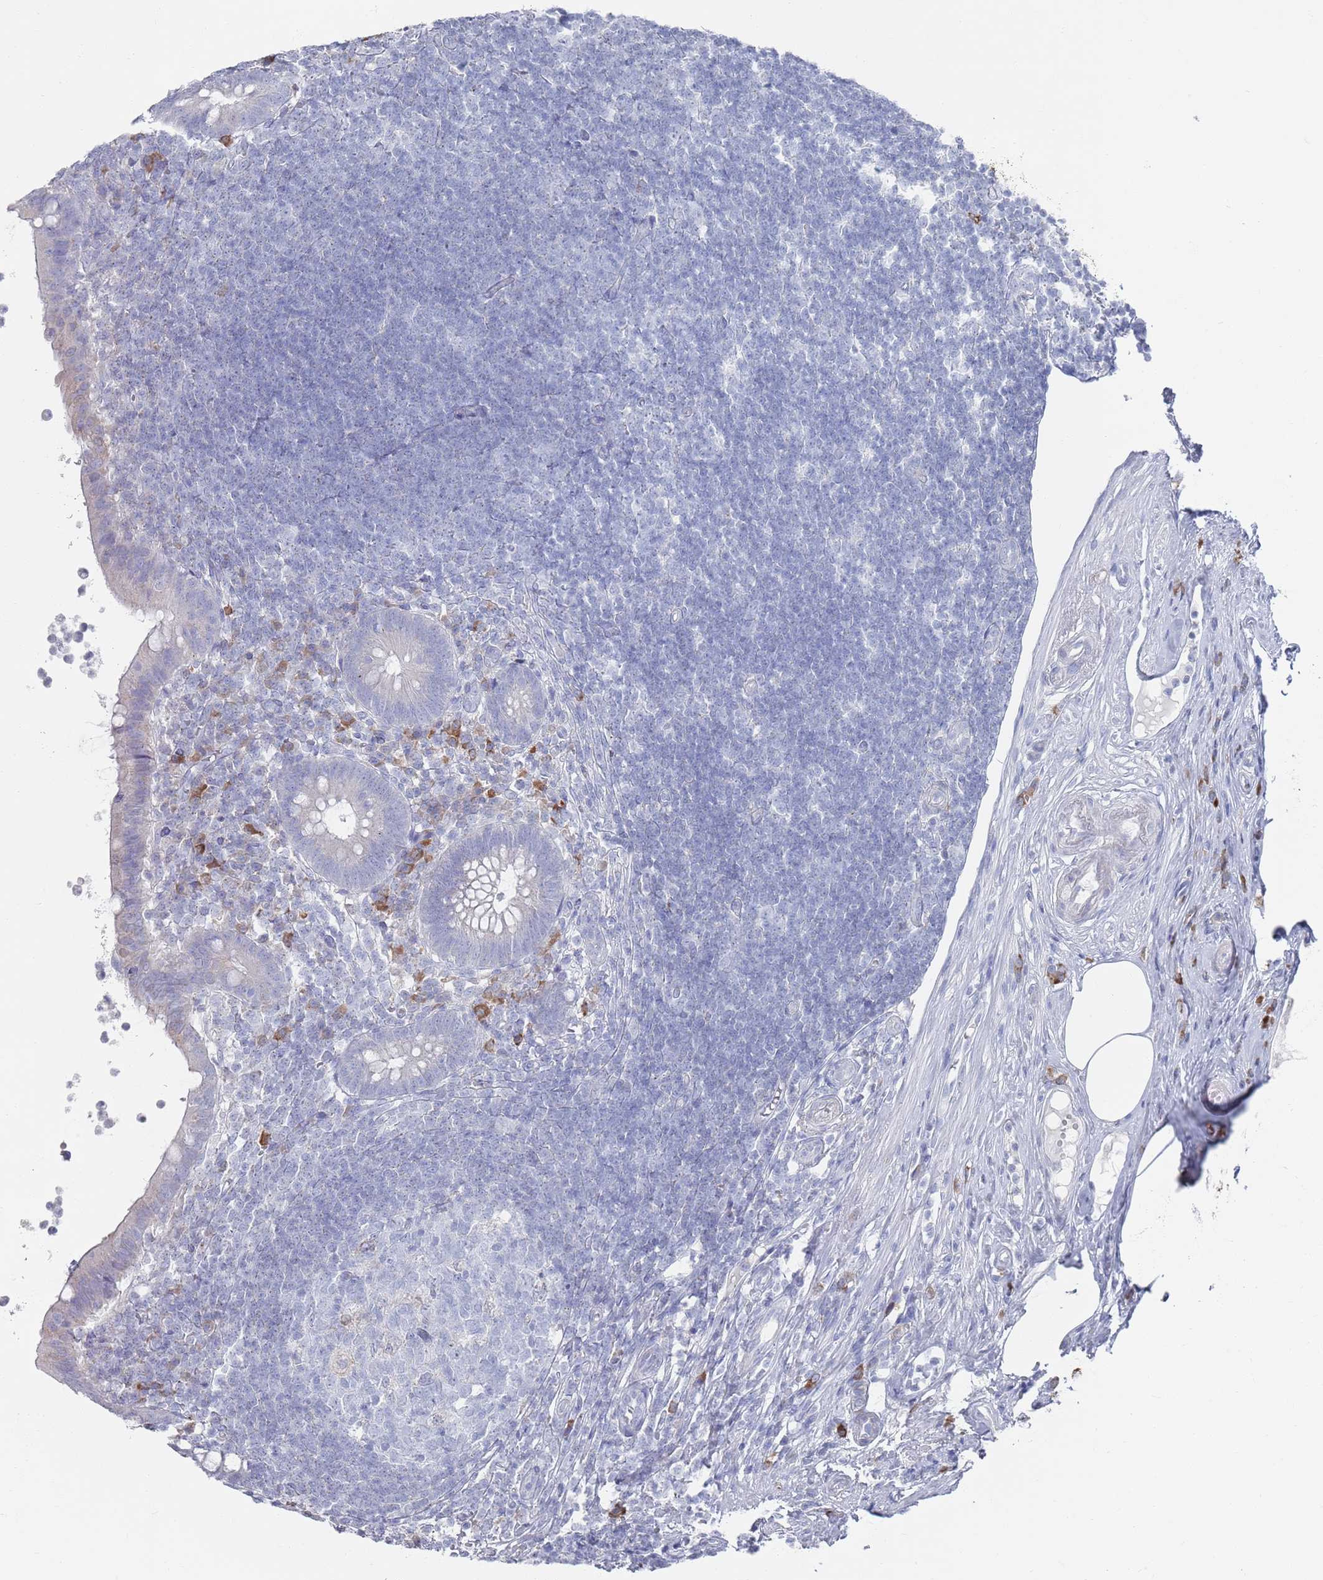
{"staining": {"intensity": "negative", "quantity": "none", "location": "none"}, "tissue": "appendix", "cell_type": "Glandular cells", "image_type": "normal", "snomed": [{"axis": "morphology", "description": "Normal tissue, NOS"}, {"axis": "topography", "description": "Appendix"}], "caption": "Image shows no protein positivity in glandular cells of unremarkable appendix.", "gene": "MAT1A", "patient": {"sex": "female", "age": 56}}